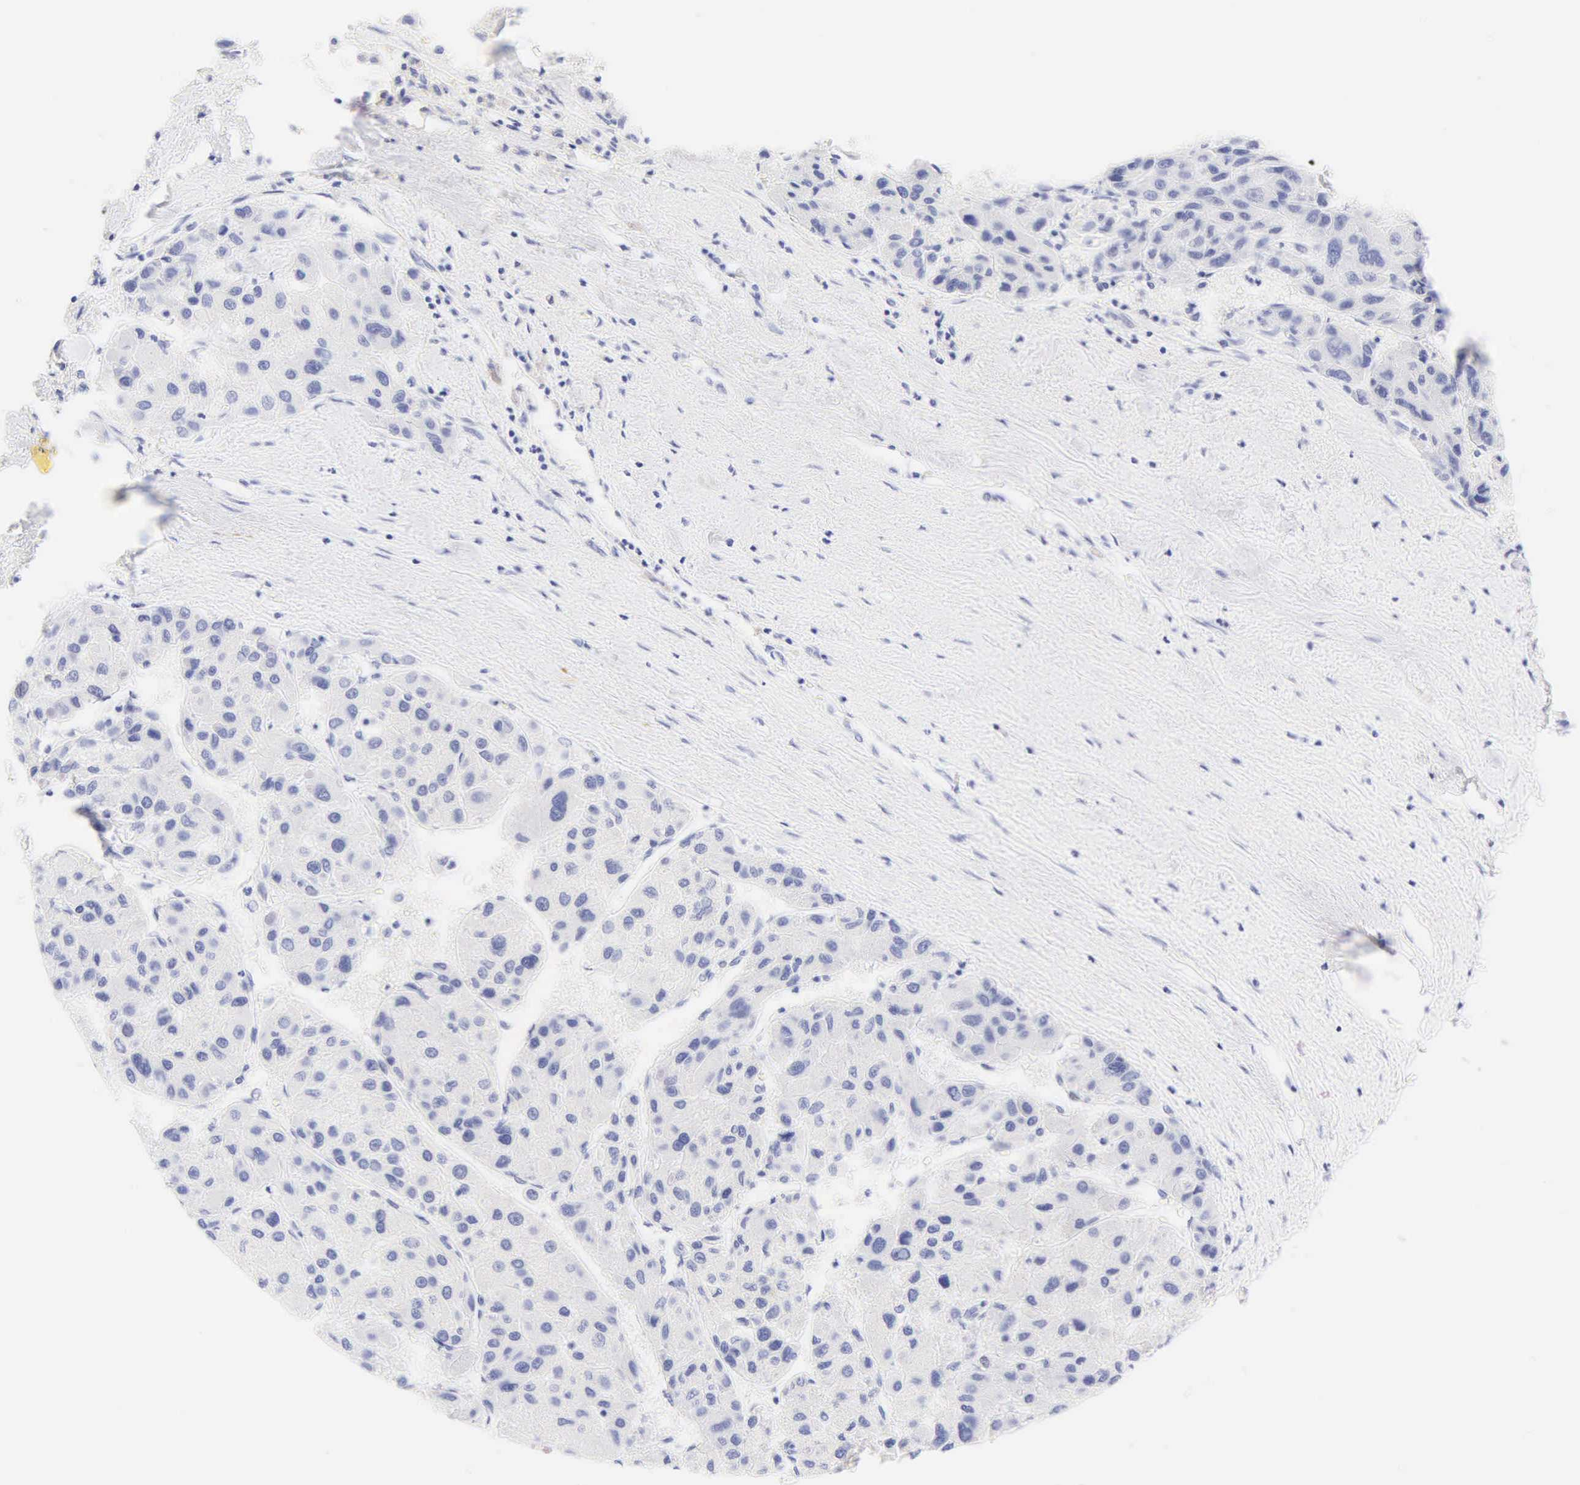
{"staining": {"intensity": "negative", "quantity": "none", "location": "none"}, "tissue": "liver cancer", "cell_type": "Tumor cells", "image_type": "cancer", "snomed": [{"axis": "morphology", "description": "Carcinoma, Hepatocellular, NOS"}, {"axis": "topography", "description": "Liver"}], "caption": "Photomicrograph shows no significant protein expression in tumor cells of liver cancer. The staining is performed using DAB (3,3'-diaminobenzidine) brown chromogen with nuclei counter-stained in using hematoxylin.", "gene": "DES", "patient": {"sex": "male", "age": 64}}